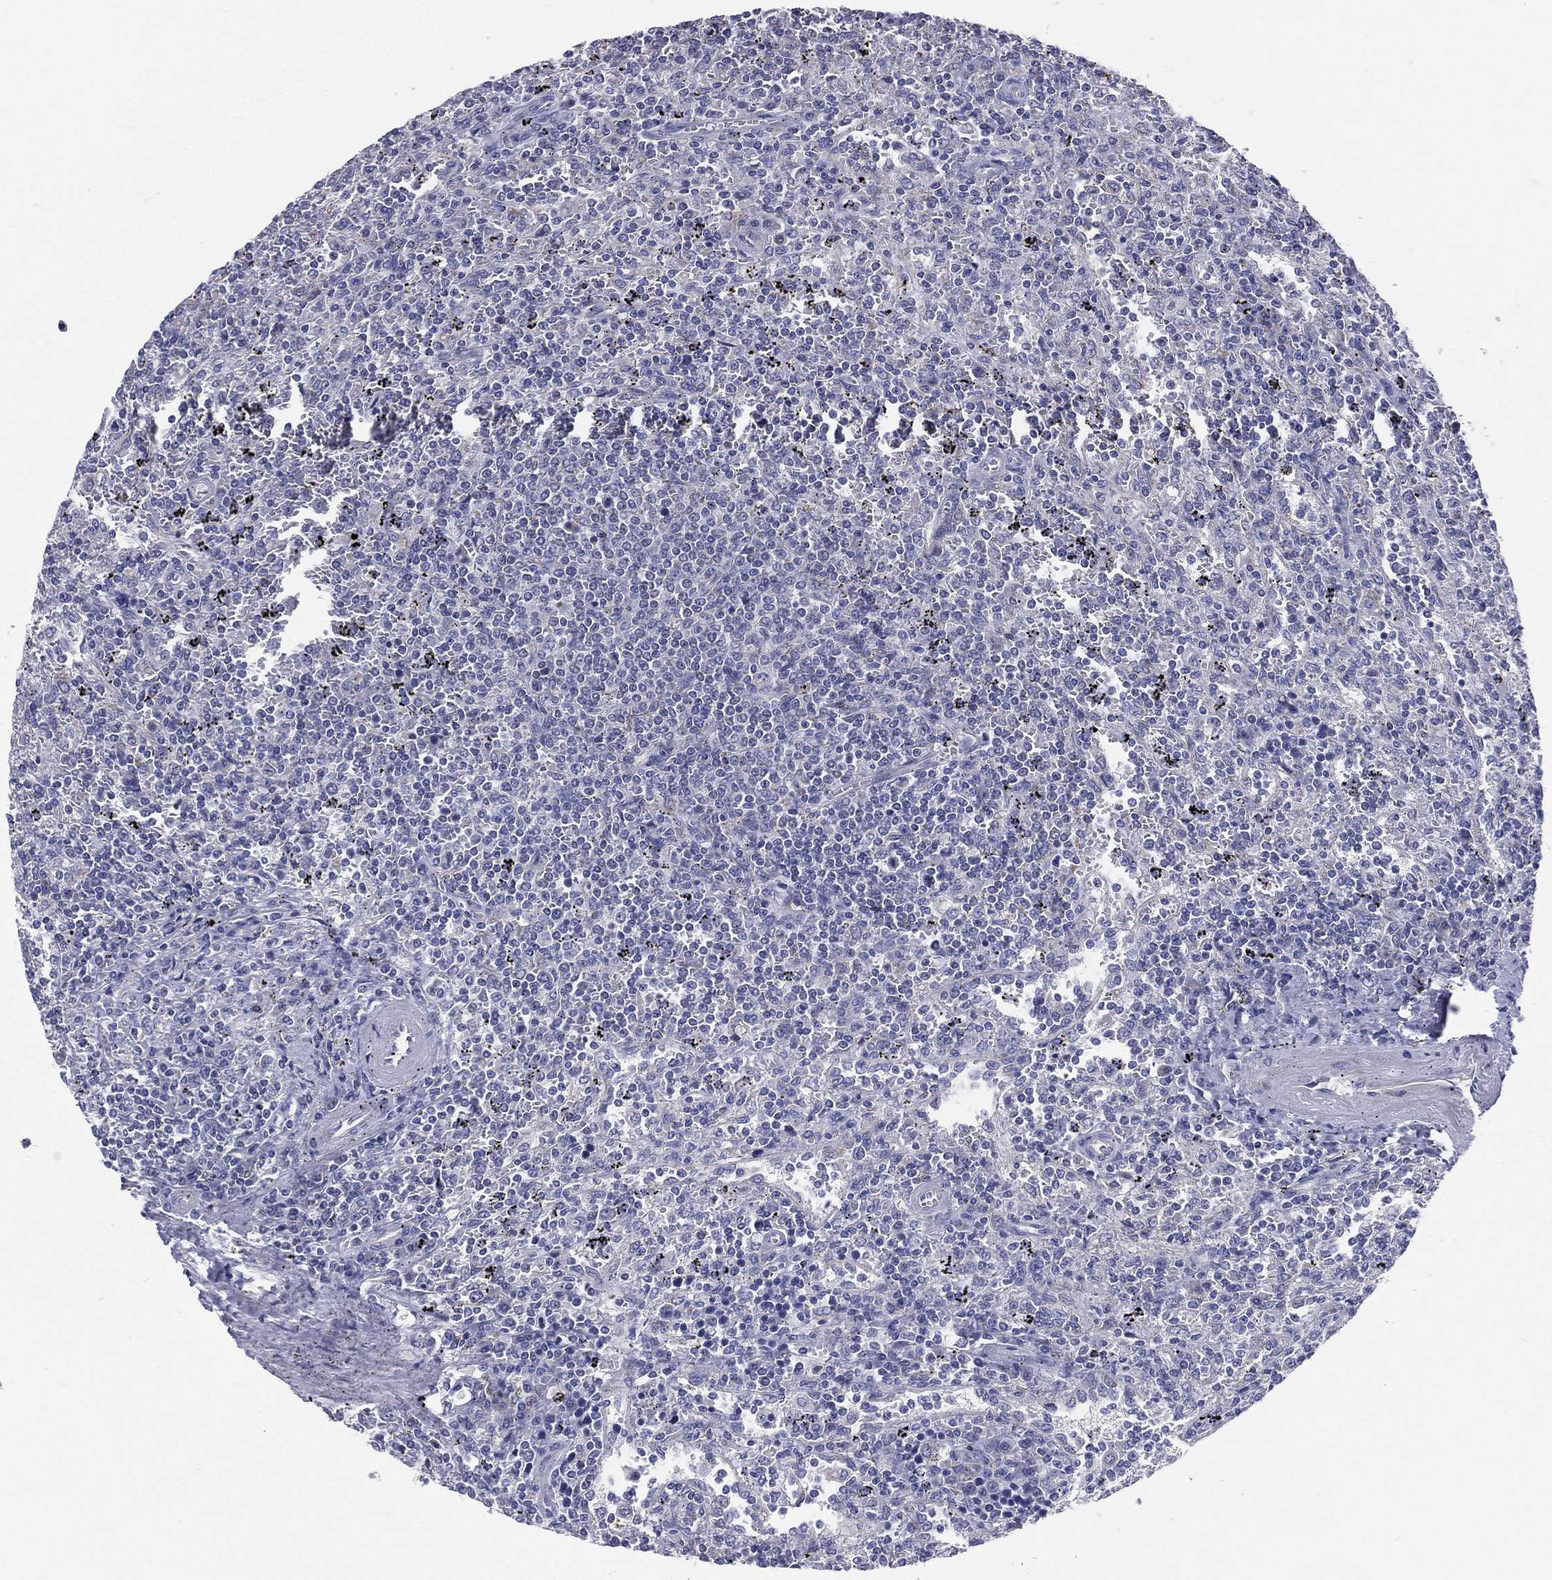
{"staining": {"intensity": "negative", "quantity": "none", "location": "none"}, "tissue": "lymphoma", "cell_type": "Tumor cells", "image_type": "cancer", "snomed": [{"axis": "morphology", "description": "Malignant lymphoma, non-Hodgkin's type, Low grade"}, {"axis": "topography", "description": "Spleen"}], "caption": "Tumor cells are negative for protein expression in human malignant lymphoma, non-Hodgkin's type (low-grade).", "gene": "PWWP3A", "patient": {"sex": "male", "age": 62}}